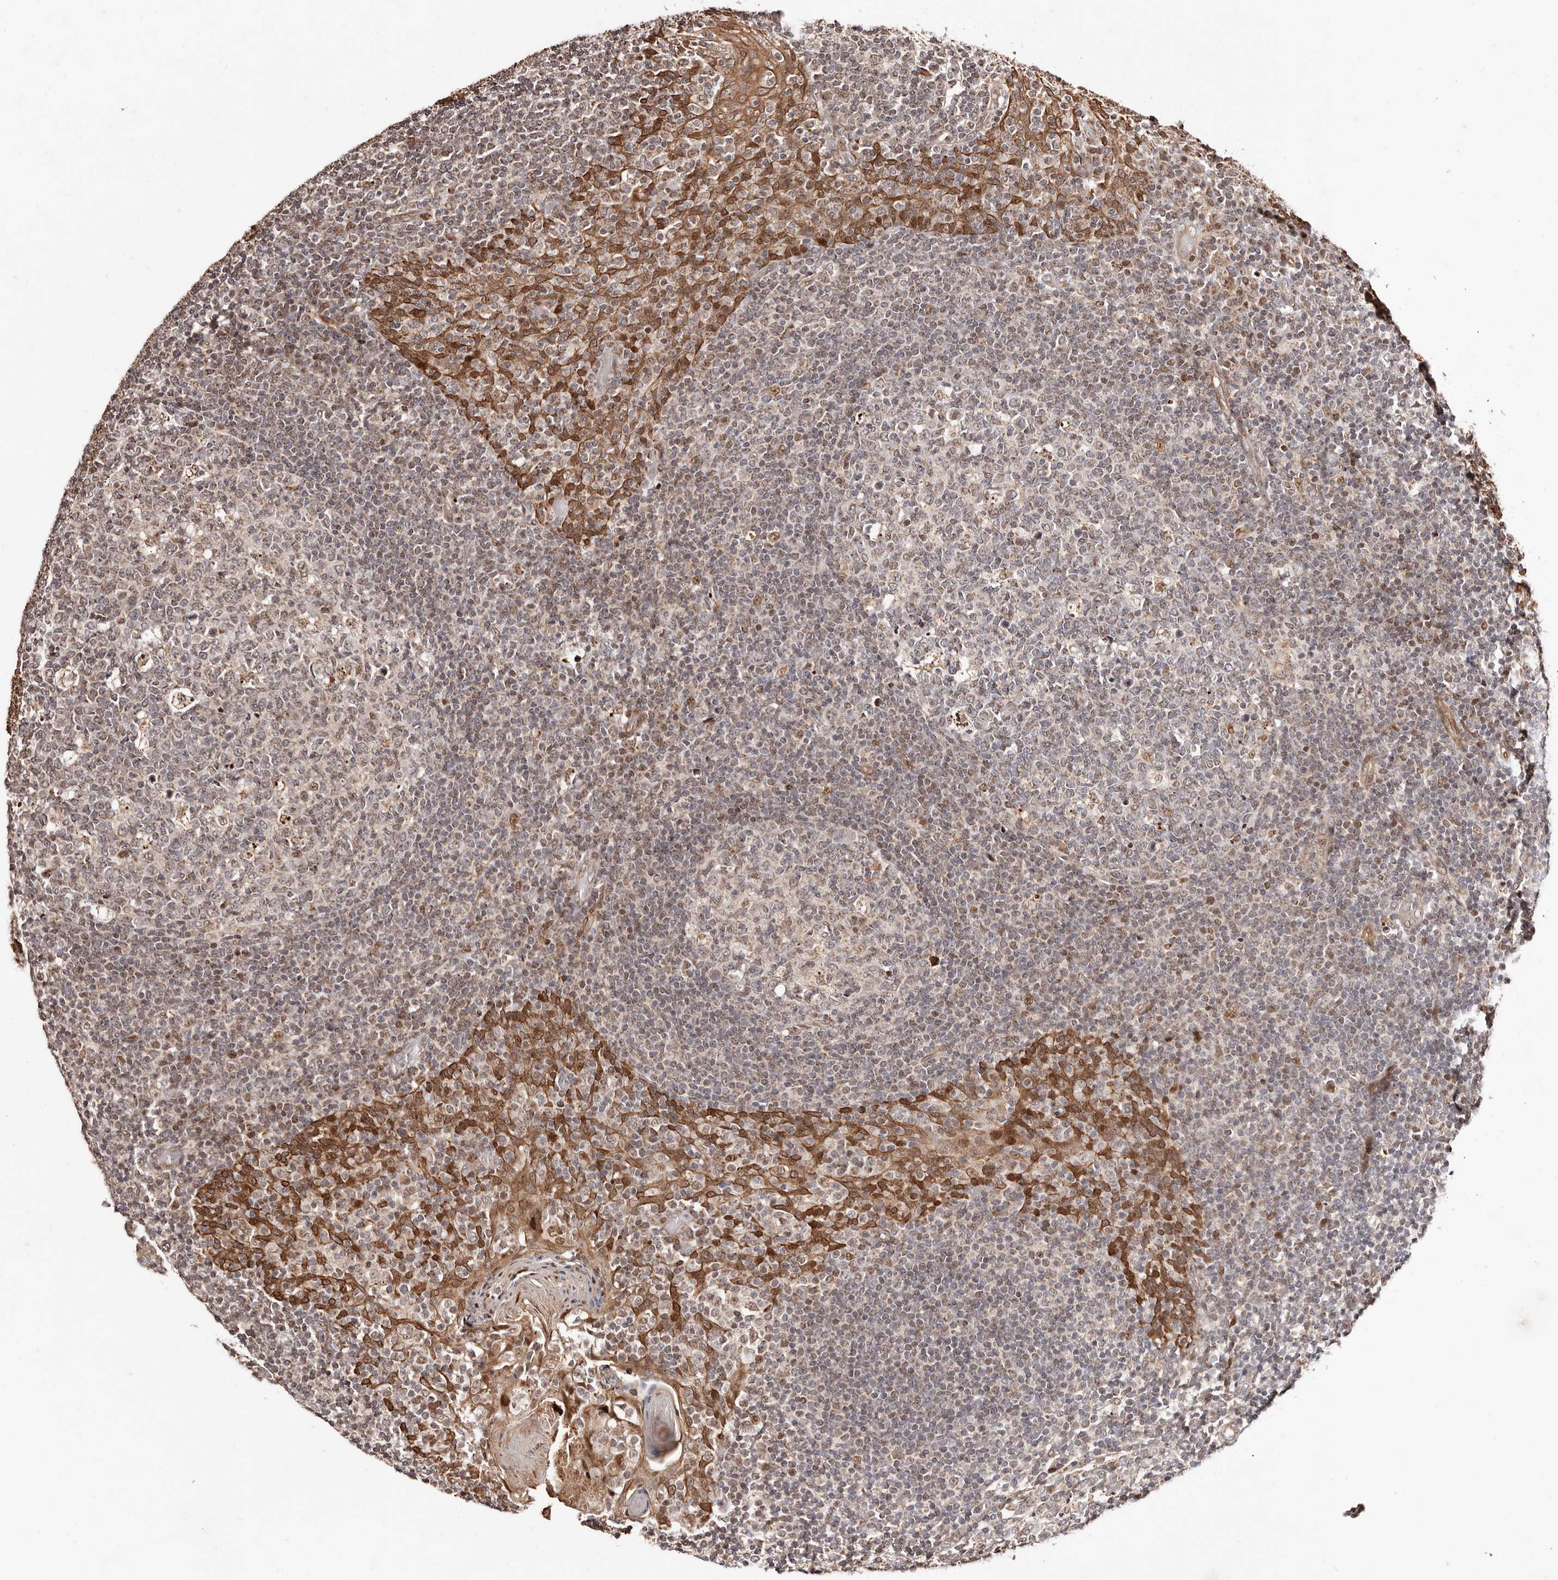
{"staining": {"intensity": "weak", "quantity": "25%-75%", "location": "nuclear"}, "tissue": "tonsil", "cell_type": "Germinal center cells", "image_type": "normal", "snomed": [{"axis": "morphology", "description": "Normal tissue, NOS"}, {"axis": "topography", "description": "Tonsil"}], "caption": "Germinal center cells demonstrate low levels of weak nuclear positivity in approximately 25%-75% of cells in unremarkable human tonsil.", "gene": "HIVEP3", "patient": {"sex": "female", "age": 19}}